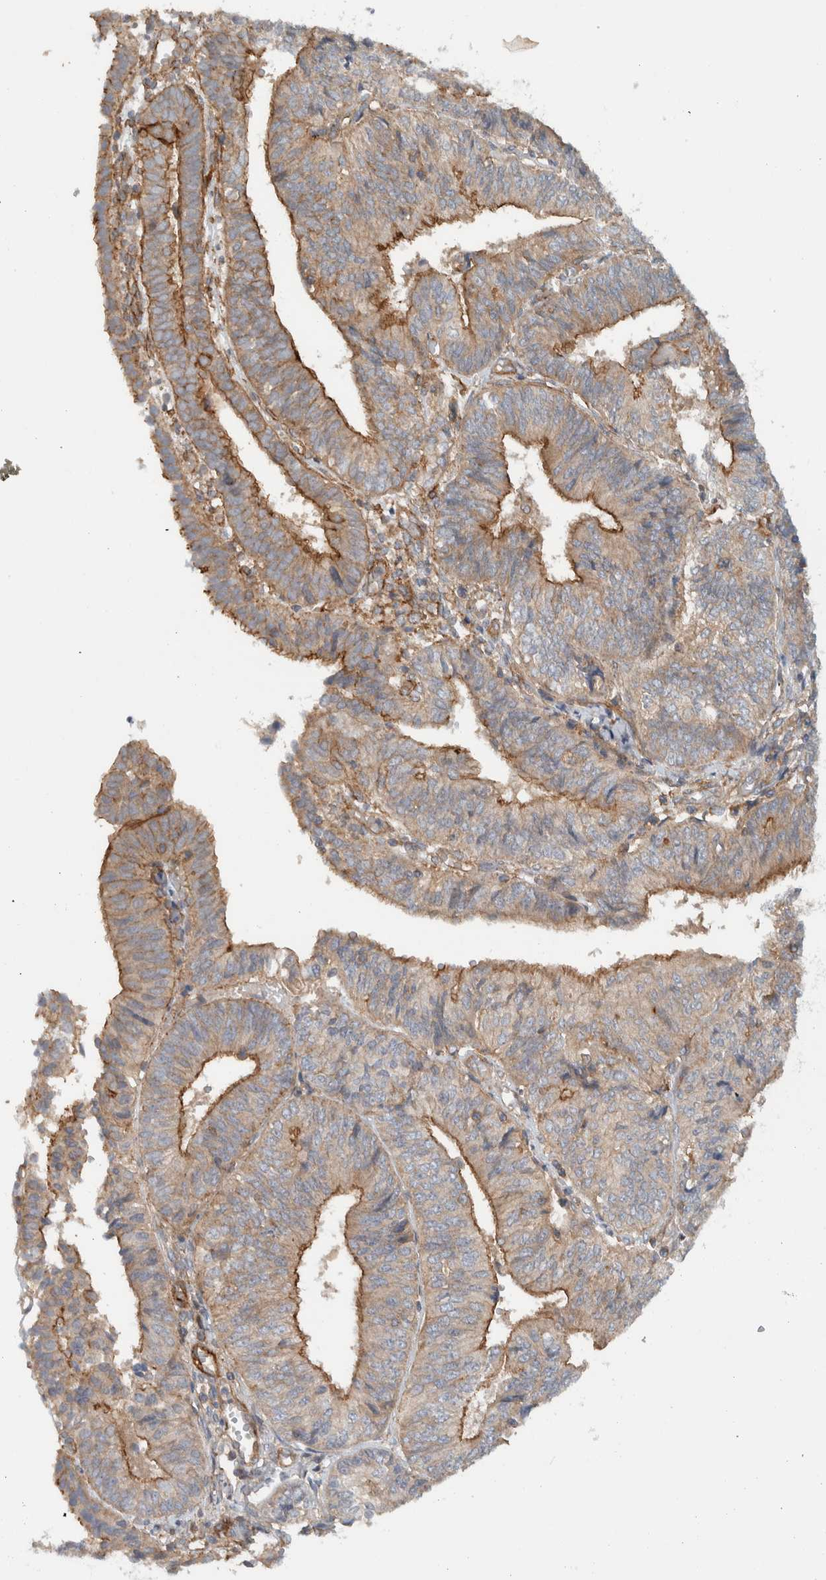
{"staining": {"intensity": "moderate", "quantity": ">75%", "location": "cytoplasmic/membranous"}, "tissue": "endometrial cancer", "cell_type": "Tumor cells", "image_type": "cancer", "snomed": [{"axis": "morphology", "description": "Adenocarcinoma, NOS"}, {"axis": "topography", "description": "Endometrium"}], "caption": "Adenocarcinoma (endometrial) was stained to show a protein in brown. There is medium levels of moderate cytoplasmic/membranous expression in approximately >75% of tumor cells.", "gene": "MPRIP", "patient": {"sex": "female", "age": 58}}